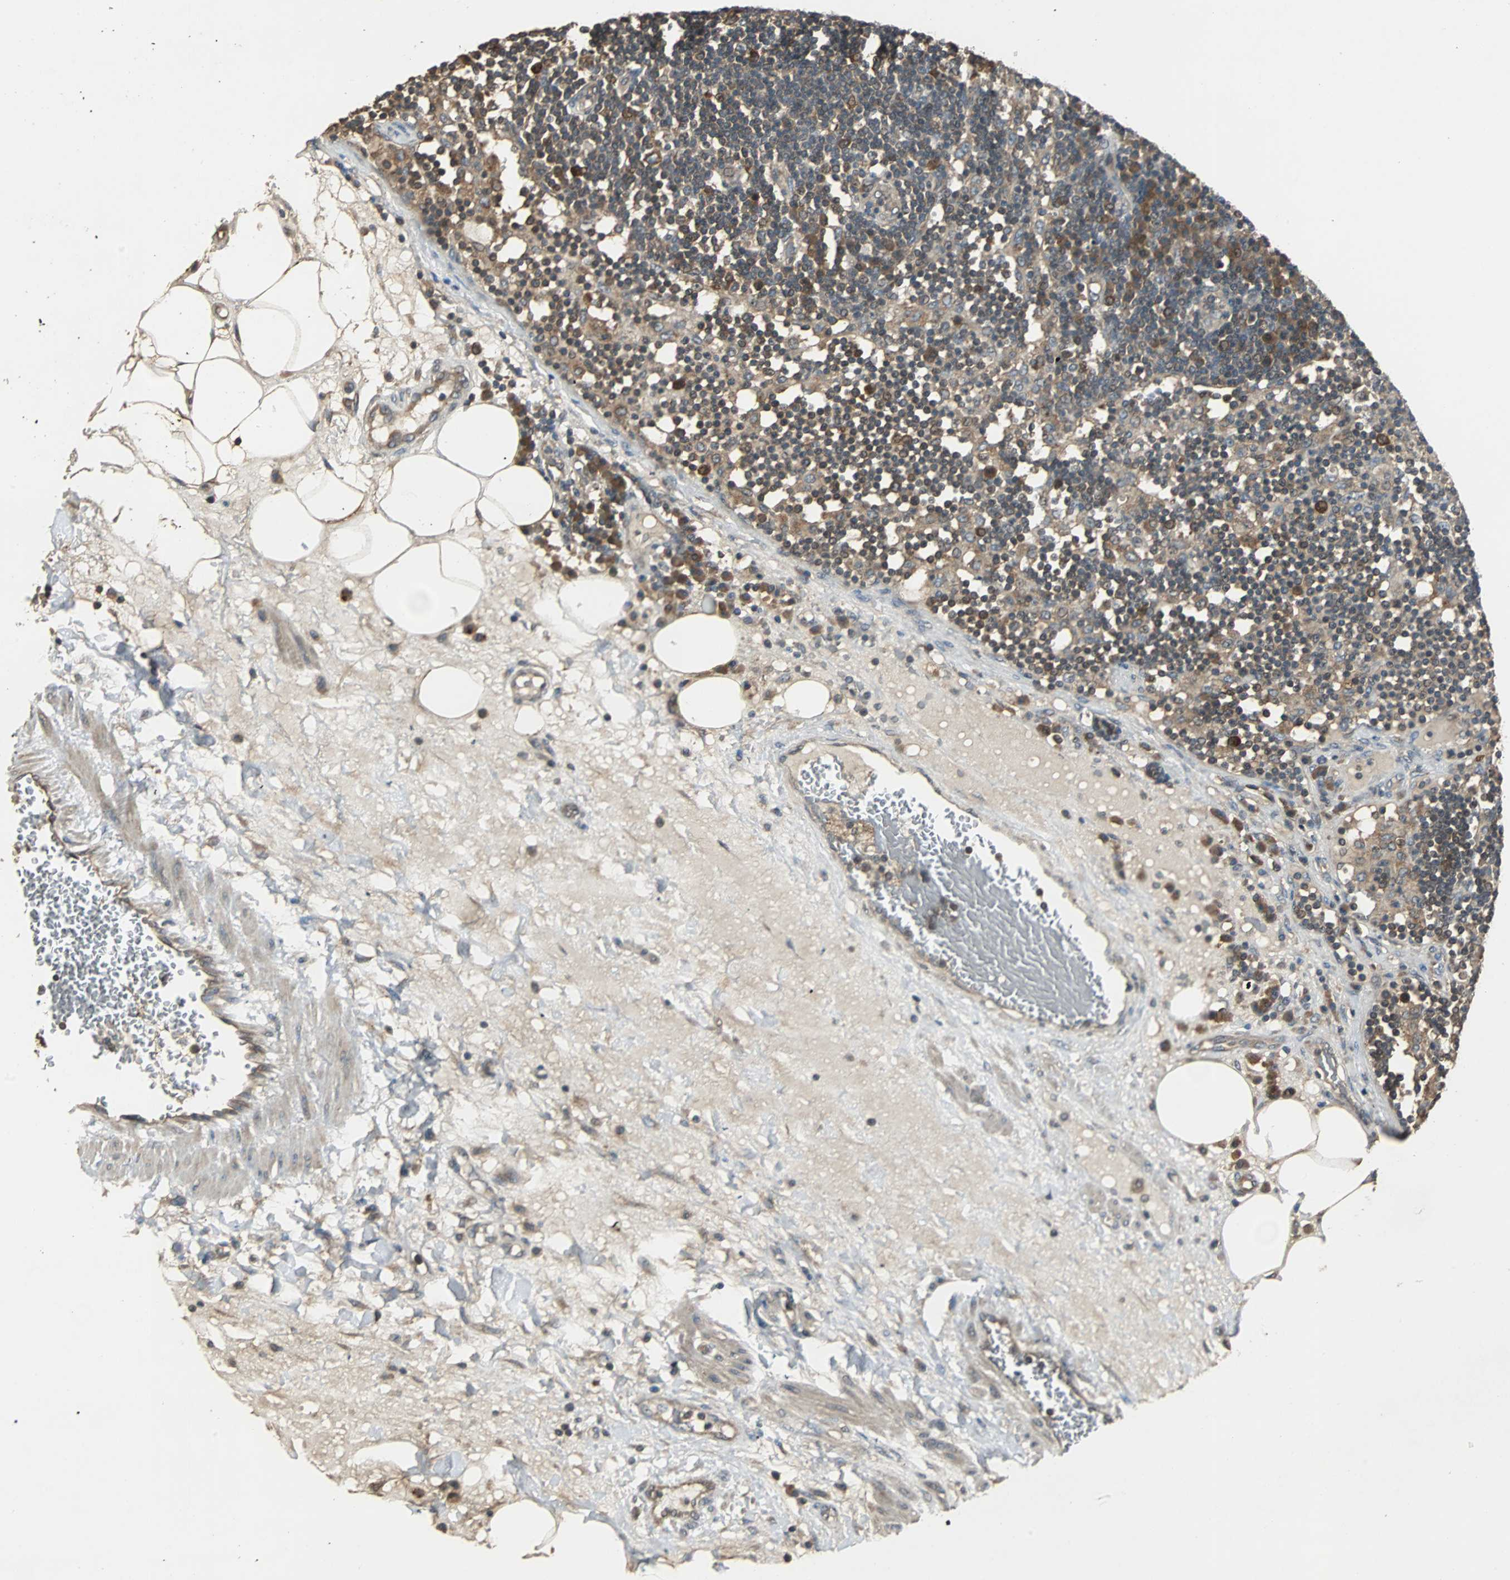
{"staining": {"intensity": "strong", "quantity": ">75%", "location": "cytoplasmic/membranous"}, "tissue": "lymph node", "cell_type": "Germinal center cells", "image_type": "normal", "snomed": [{"axis": "morphology", "description": "Normal tissue, NOS"}, {"axis": "morphology", "description": "Squamous cell carcinoma, metastatic, NOS"}, {"axis": "topography", "description": "Lymph node"}], "caption": "The immunohistochemical stain labels strong cytoplasmic/membranous expression in germinal center cells of unremarkable lymph node.", "gene": "ABHD2", "patient": {"sex": "female", "age": 53}}